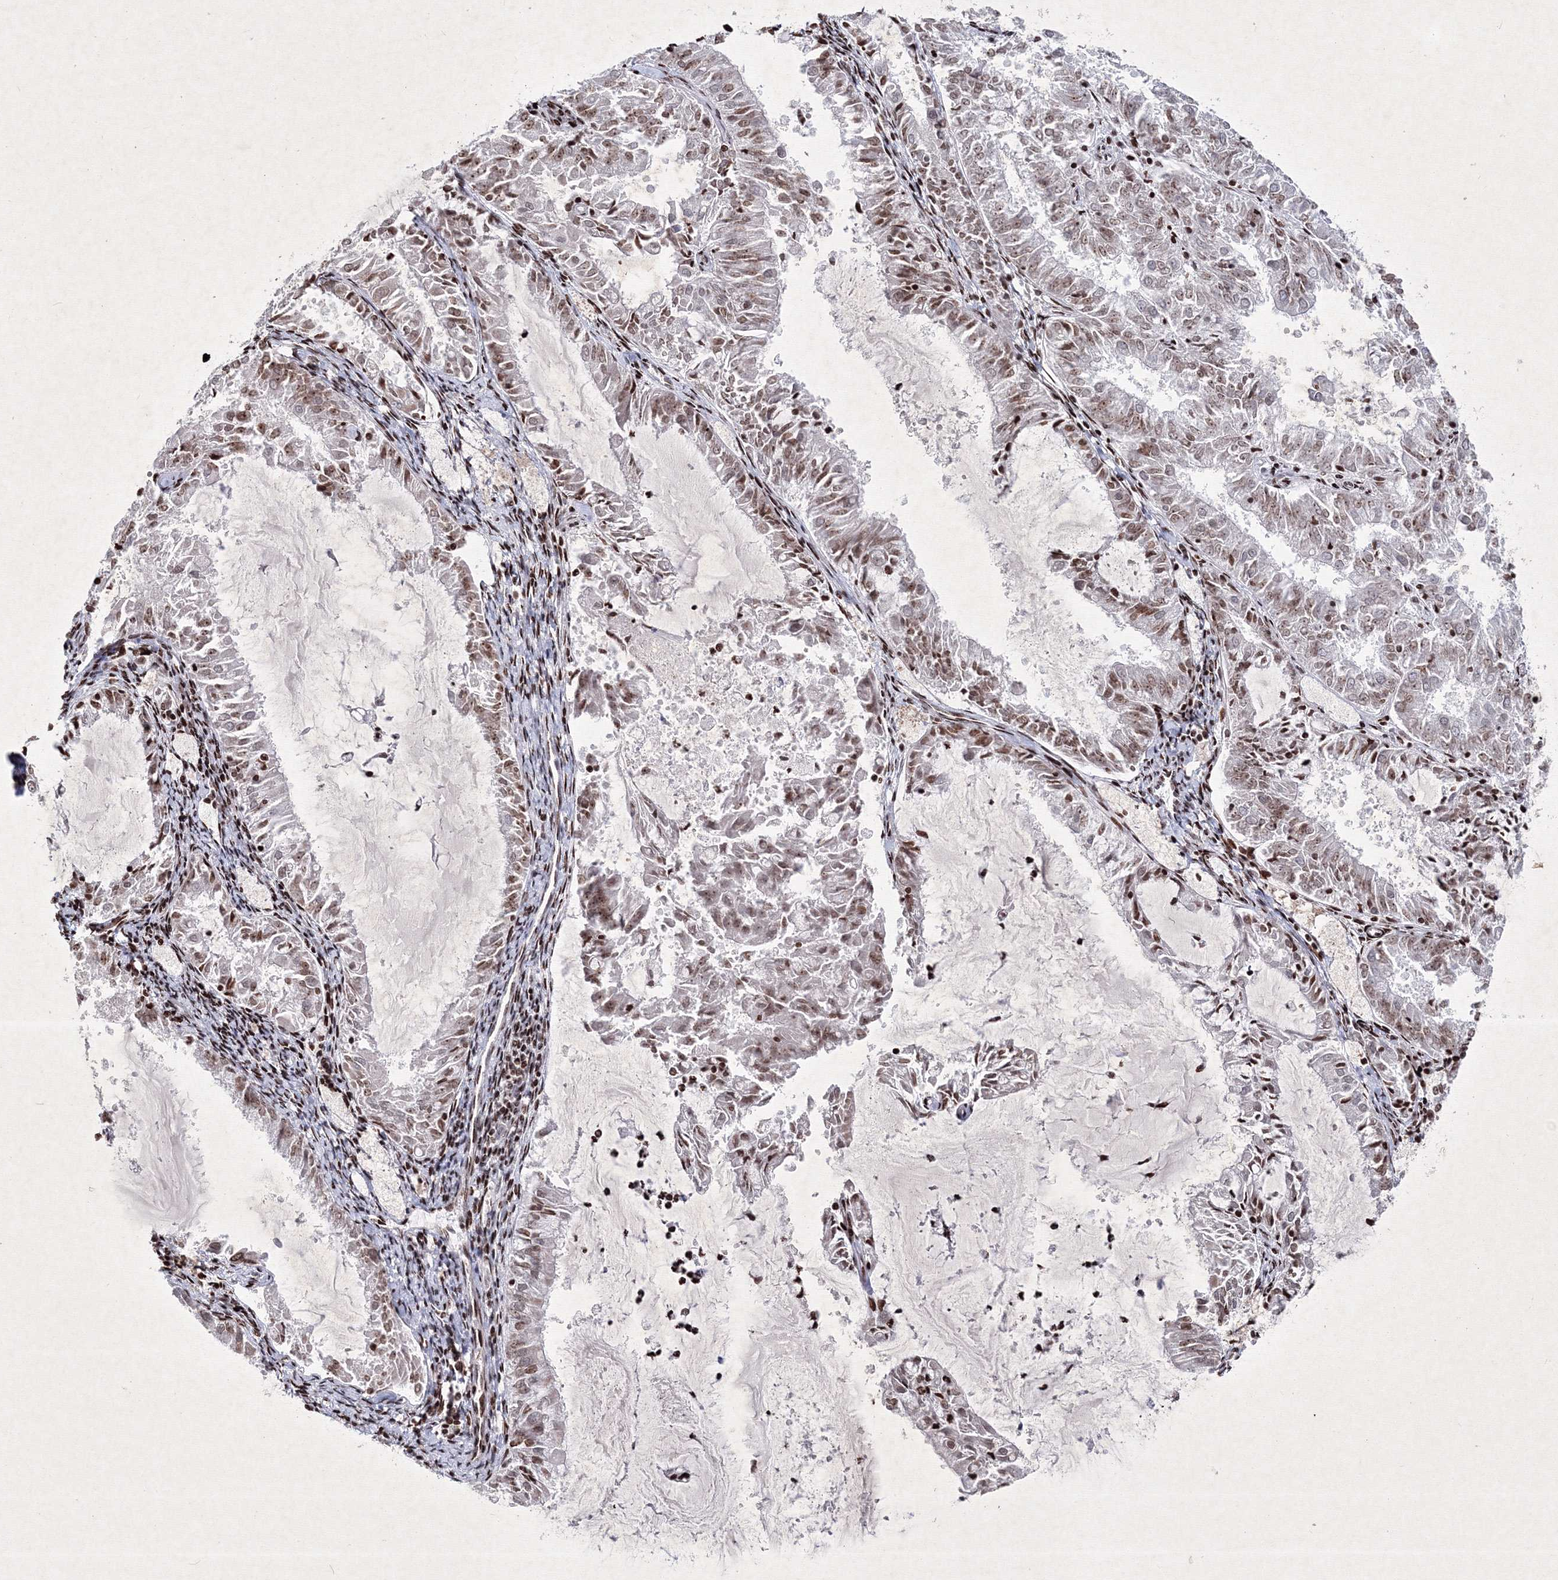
{"staining": {"intensity": "weak", "quantity": "25%-75%", "location": "nuclear"}, "tissue": "endometrial cancer", "cell_type": "Tumor cells", "image_type": "cancer", "snomed": [{"axis": "morphology", "description": "Adenocarcinoma, NOS"}, {"axis": "topography", "description": "Endometrium"}], "caption": "A low amount of weak nuclear positivity is appreciated in approximately 25%-75% of tumor cells in adenocarcinoma (endometrial) tissue.", "gene": "SMIM29", "patient": {"sex": "female", "age": 57}}